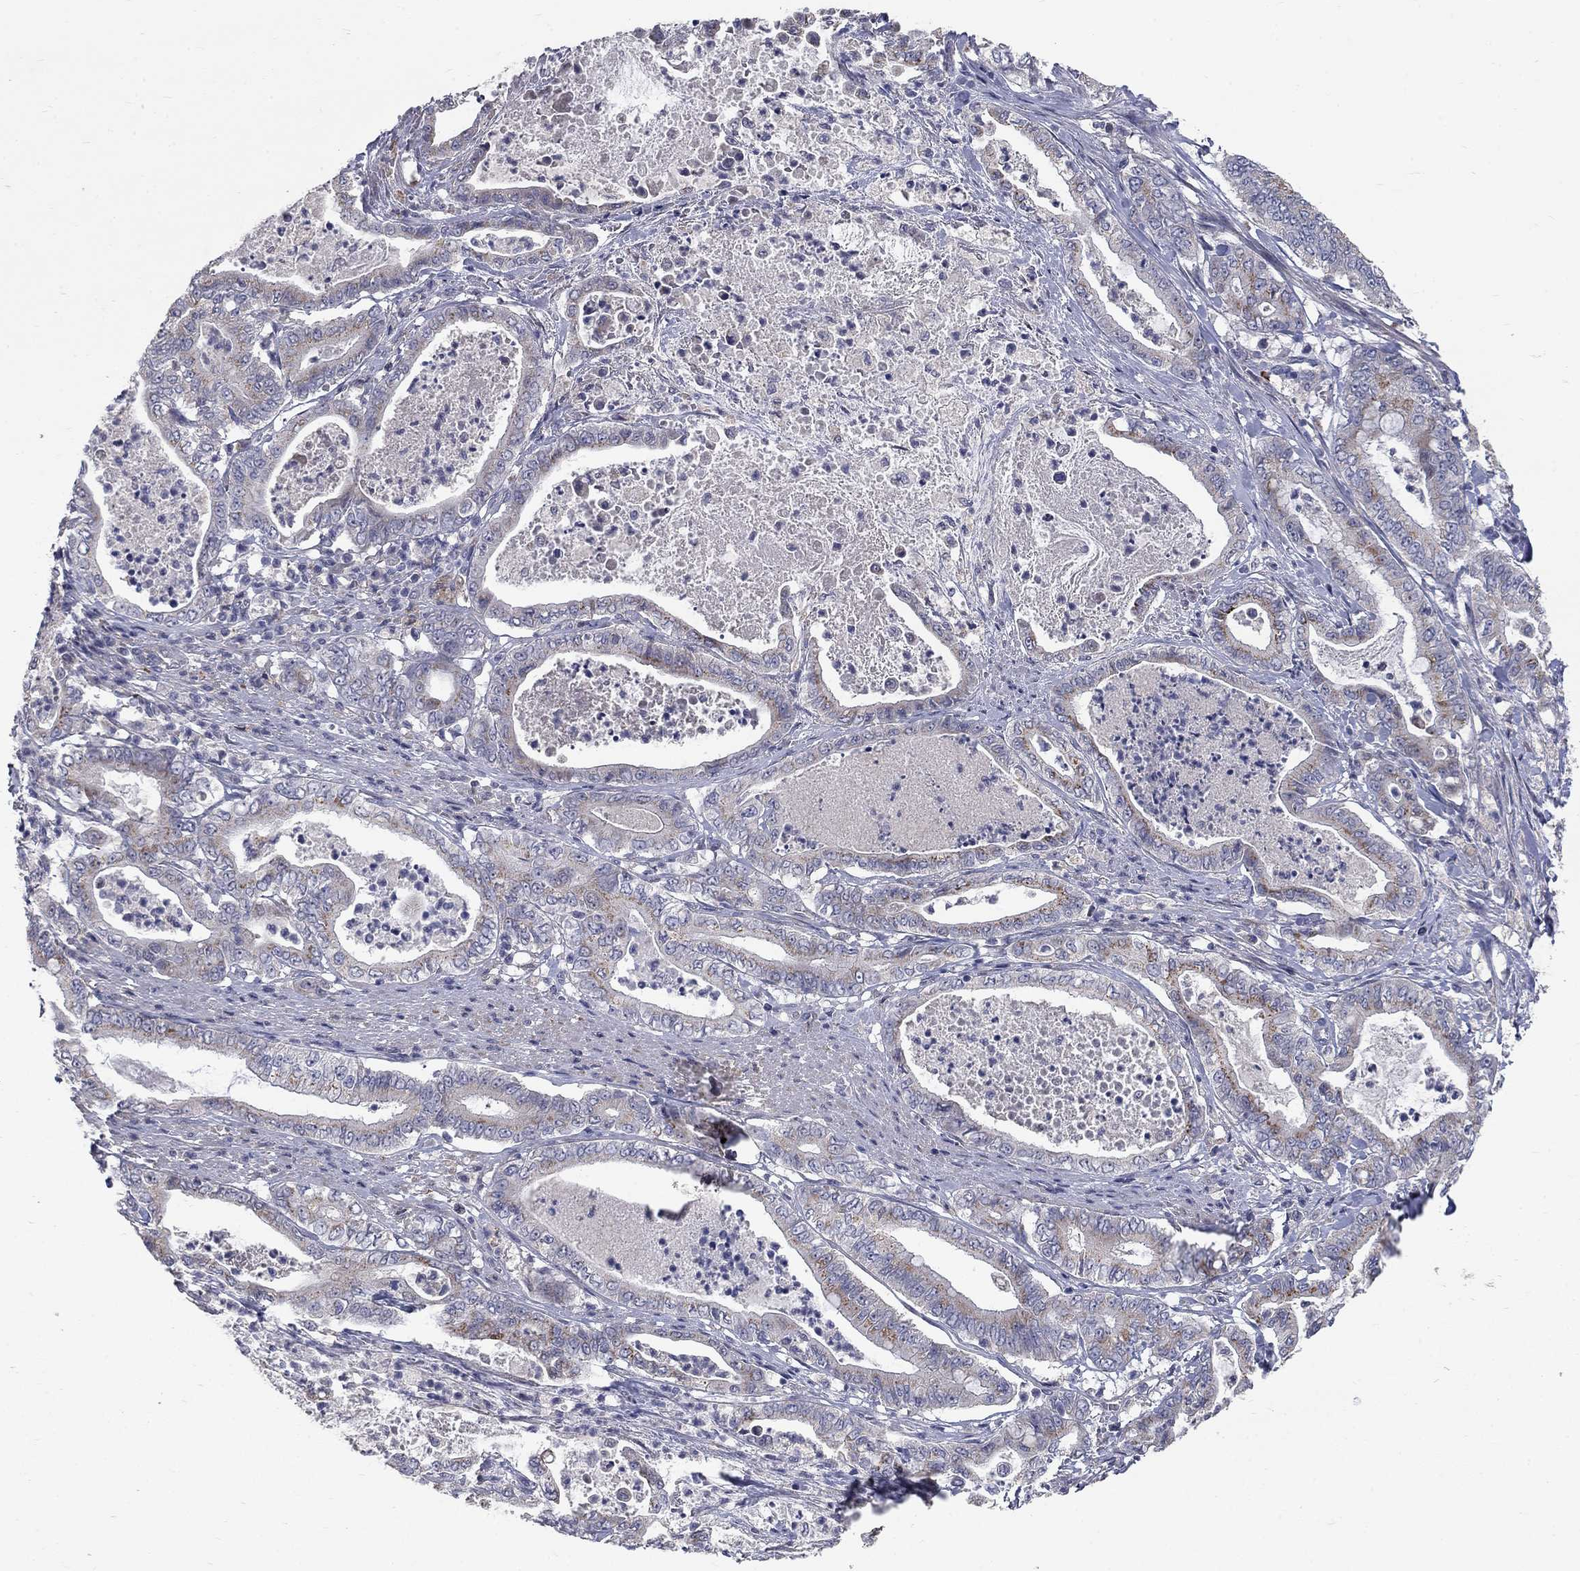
{"staining": {"intensity": "moderate", "quantity": "<25%", "location": "cytoplasmic/membranous"}, "tissue": "pancreatic cancer", "cell_type": "Tumor cells", "image_type": "cancer", "snomed": [{"axis": "morphology", "description": "Adenocarcinoma, NOS"}, {"axis": "topography", "description": "Pancreas"}], "caption": "DAB immunohistochemical staining of pancreatic adenocarcinoma displays moderate cytoplasmic/membranous protein expression in about <25% of tumor cells. Using DAB (3,3'-diaminobenzidine) (brown) and hematoxylin (blue) stains, captured at high magnification using brightfield microscopy.", "gene": "FAM3B", "patient": {"sex": "male", "age": 71}}